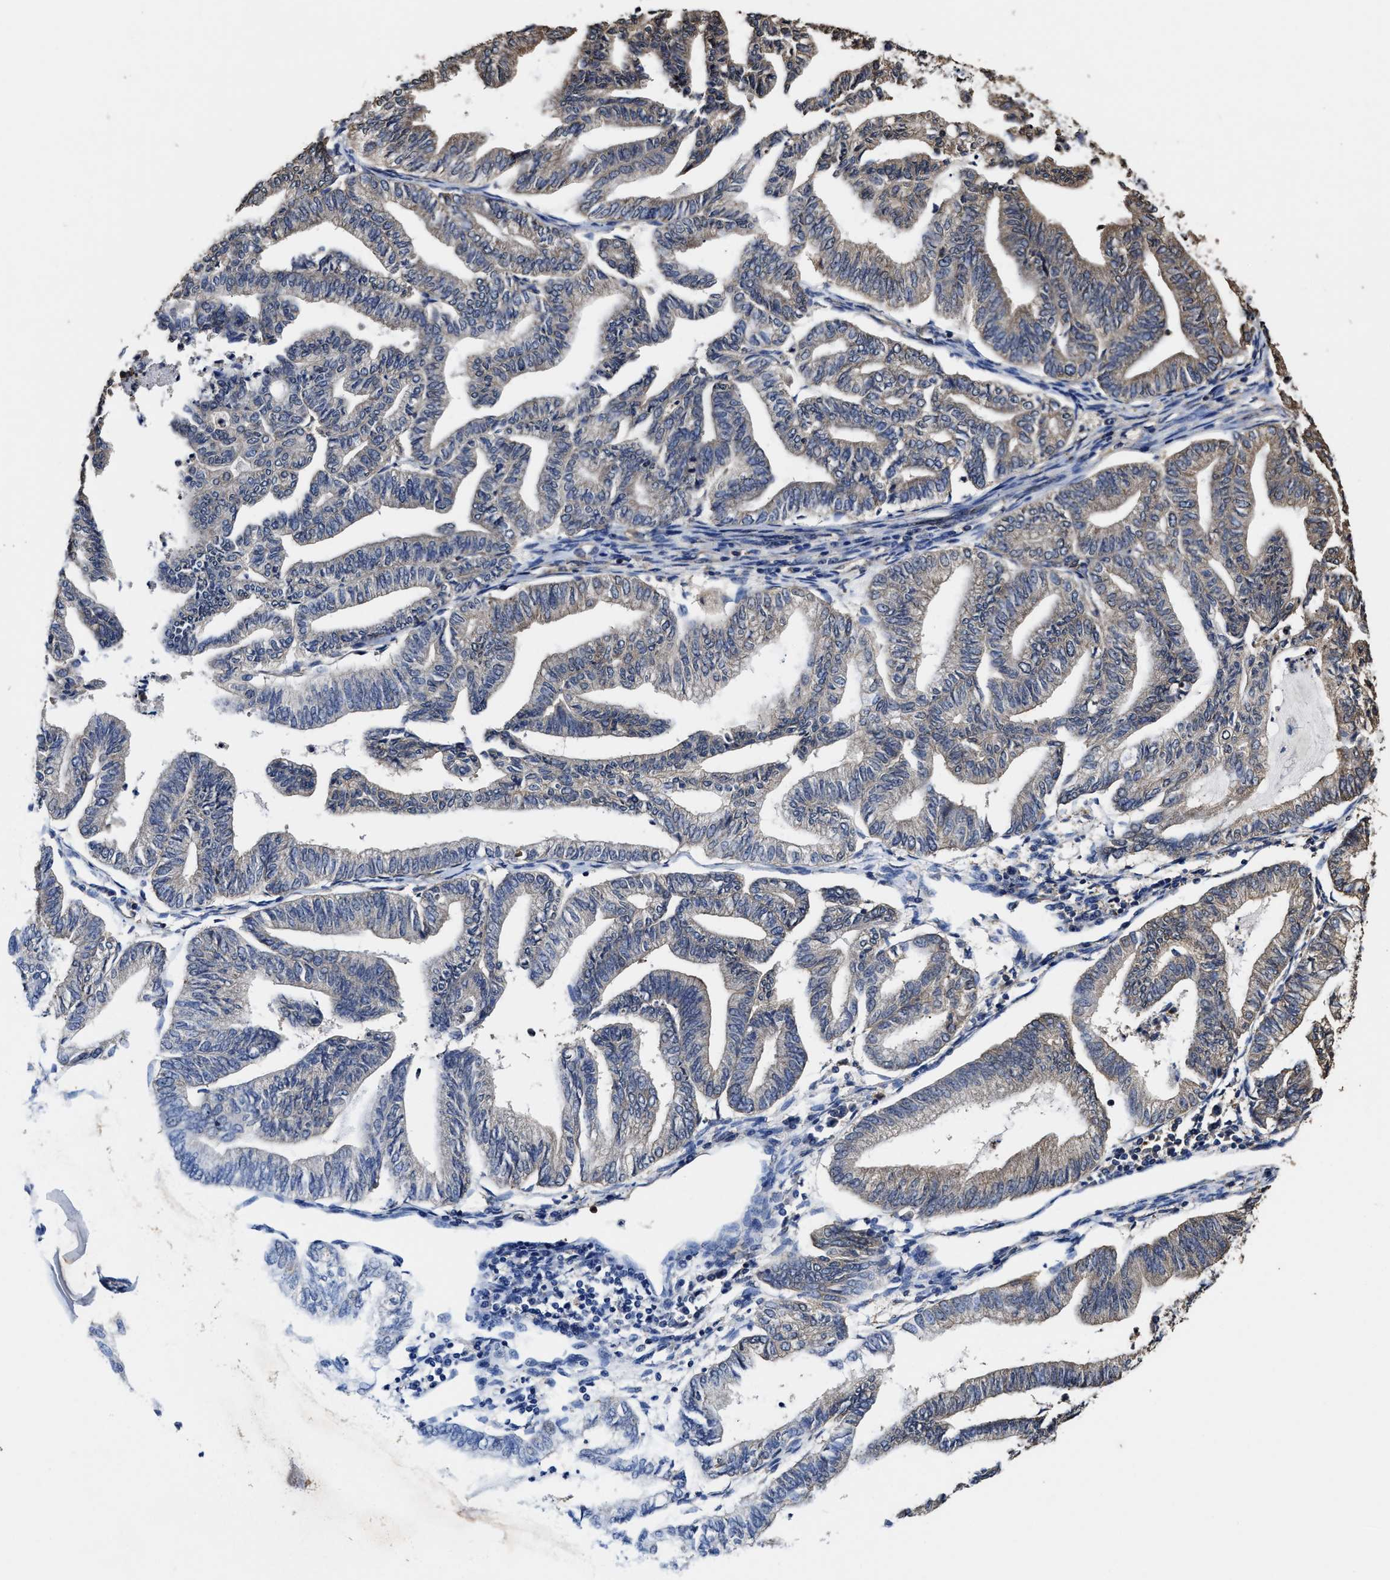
{"staining": {"intensity": "weak", "quantity": "<25%", "location": "cytoplasmic/membranous"}, "tissue": "endometrial cancer", "cell_type": "Tumor cells", "image_type": "cancer", "snomed": [{"axis": "morphology", "description": "Adenocarcinoma, NOS"}, {"axis": "topography", "description": "Endometrium"}], "caption": "Immunohistochemical staining of endometrial adenocarcinoma shows no significant positivity in tumor cells.", "gene": "SFXN4", "patient": {"sex": "female", "age": 79}}